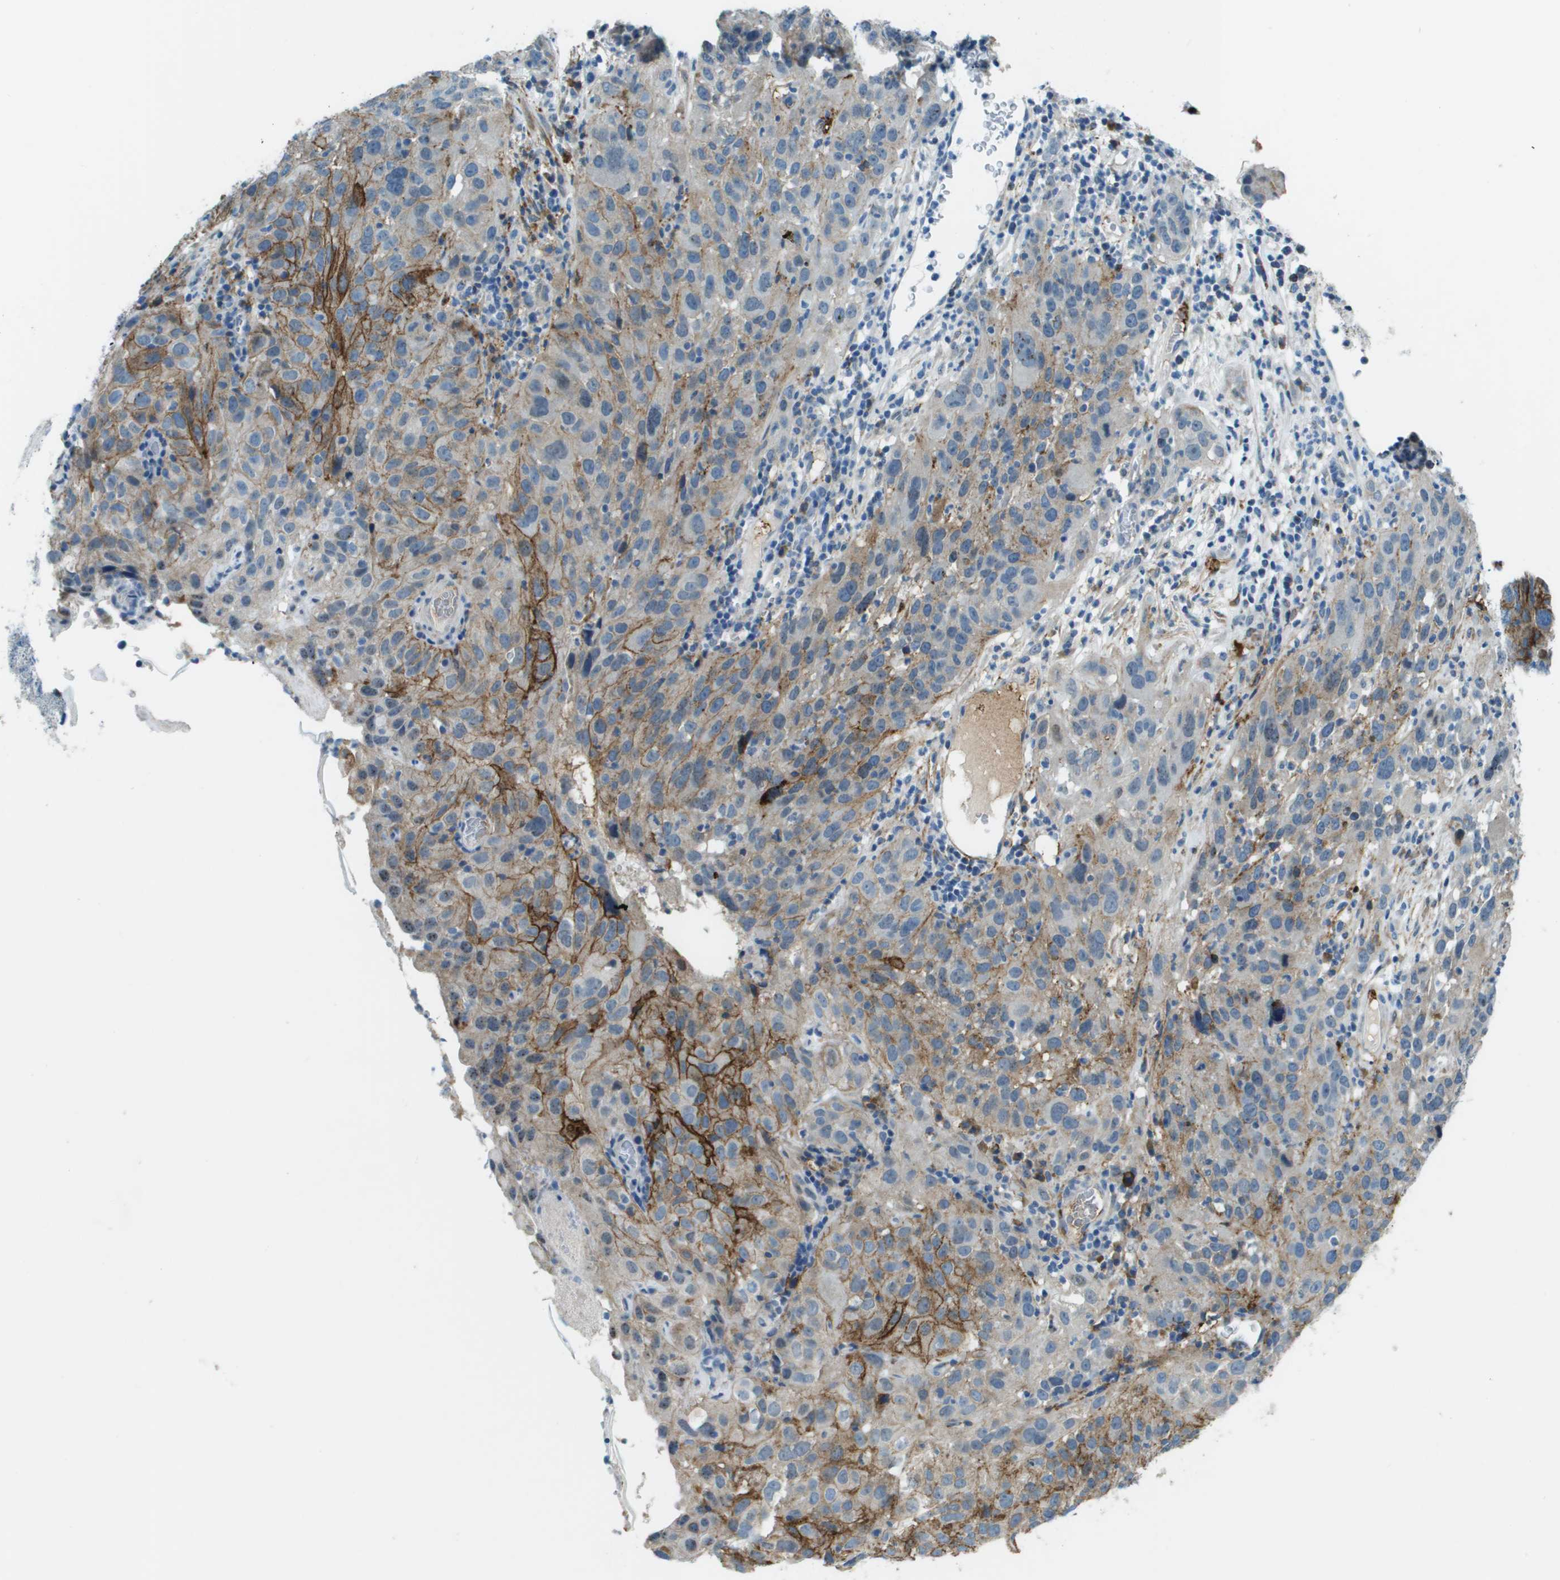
{"staining": {"intensity": "weak", "quantity": "25%-75%", "location": "cytoplasmic/membranous"}, "tissue": "cervical cancer", "cell_type": "Tumor cells", "image_type": "cancer", "snomed": [{"axis": "morphology", "description": "Squamous cell carcinoma, NOS"}, {"axis": "topography", "description": "Cervix"}], "caption": "Squamous cell carcinoma (cervical) tissue shows weak cytoplasmic/membranous positivity in about 25%-75% of tumor cells", "gene": "SDC1", "patient": {"sex": "female", "age": 32}}